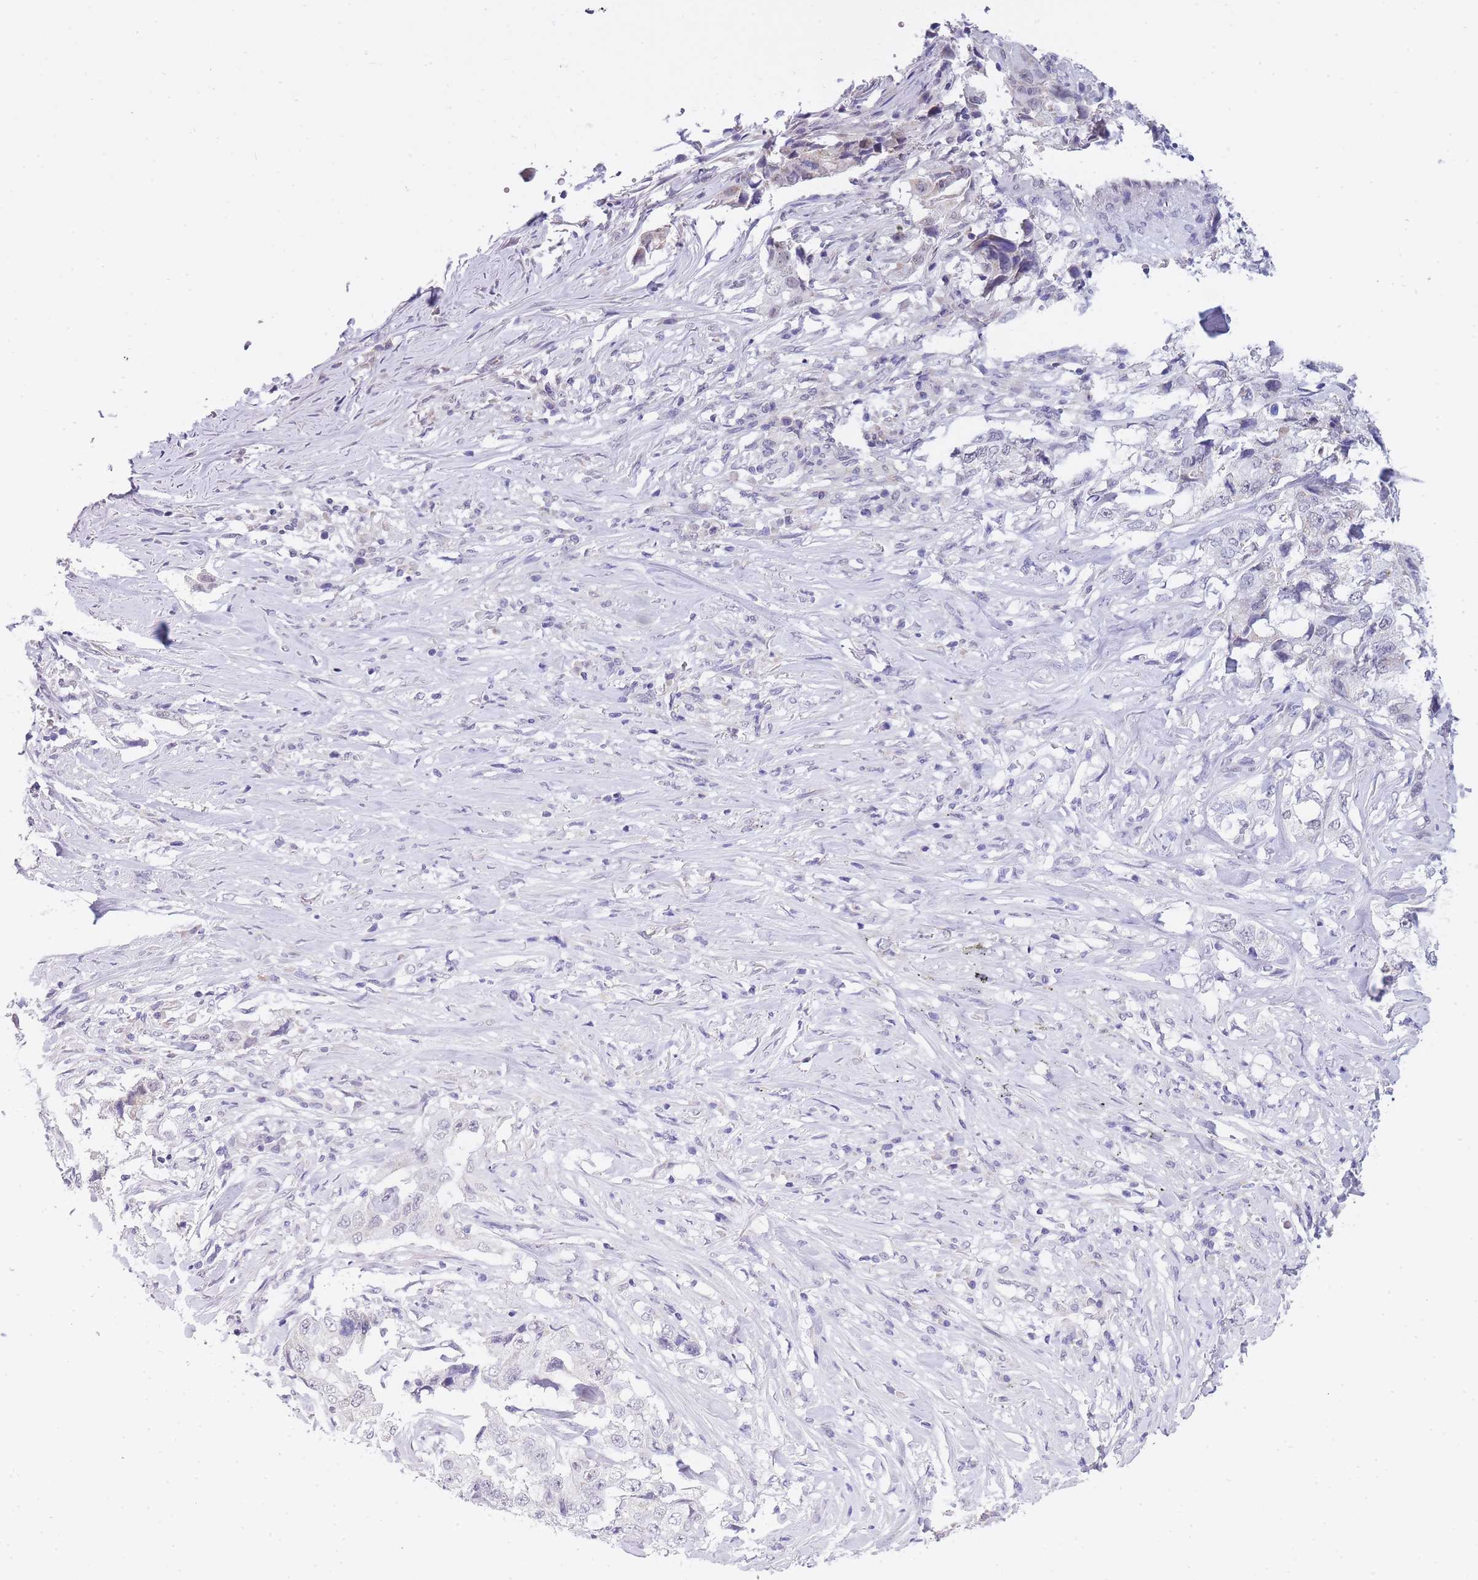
{"staining": {"intensity": "negative", "quantity": "none", "location": "none"}, "tissue": "lung cancer", "cell_type": "Tumor cells", "image_type": "cancer", "snomed": [{"axis": "morphology", "description": "Adenocarcinoma, NOS"}, {"axis": "topography", "description": "Lung"}], "caption": "IHC image of neoplastic tissue: human lung cancer stained with DAB displays no significant protein positivity in tumor cells.", "gene": "FRAT2", "patient": {"sex": "female", "age": 51}}